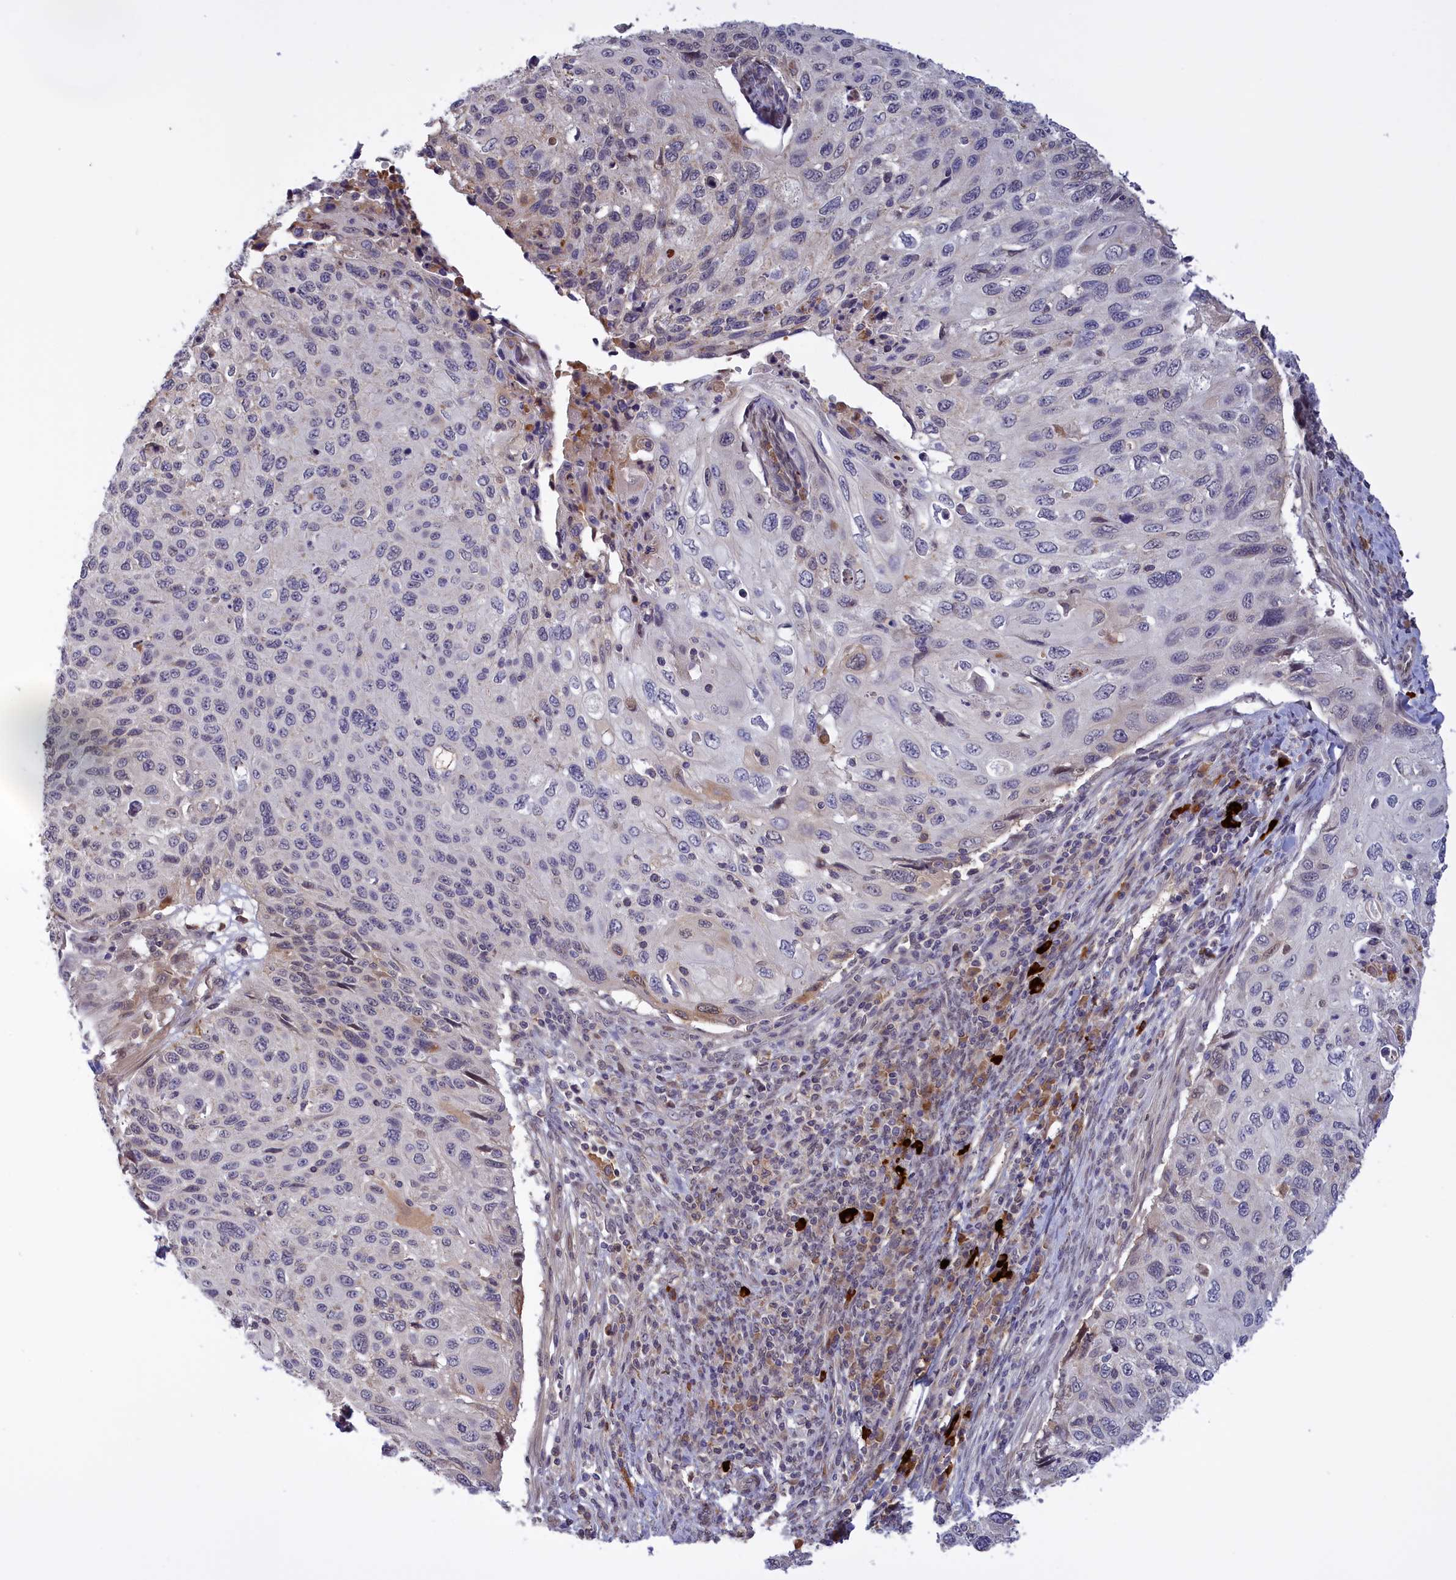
{"staining": {"intensity": "negative", "quantity": "none", "location": "none"}, "tissue": "cervical cancer", "cell_type": "Tumor cells", "image_type": "cancer", "snomed": [{"axis": "morphology", "description": "Squamous cell carcinoma, NOS"}, {"axis": "topography", "description": "Cervix"}], "caption": "High magnification brightfield microscopy of cervical cancer (squamous cell carcinoma) stained with DAB (brown) and counterstained with hematoxylin (blue): tumor cells show no significant expression.", "gene": "RRAD", "patient": {"sex": "female", "age": 70}}